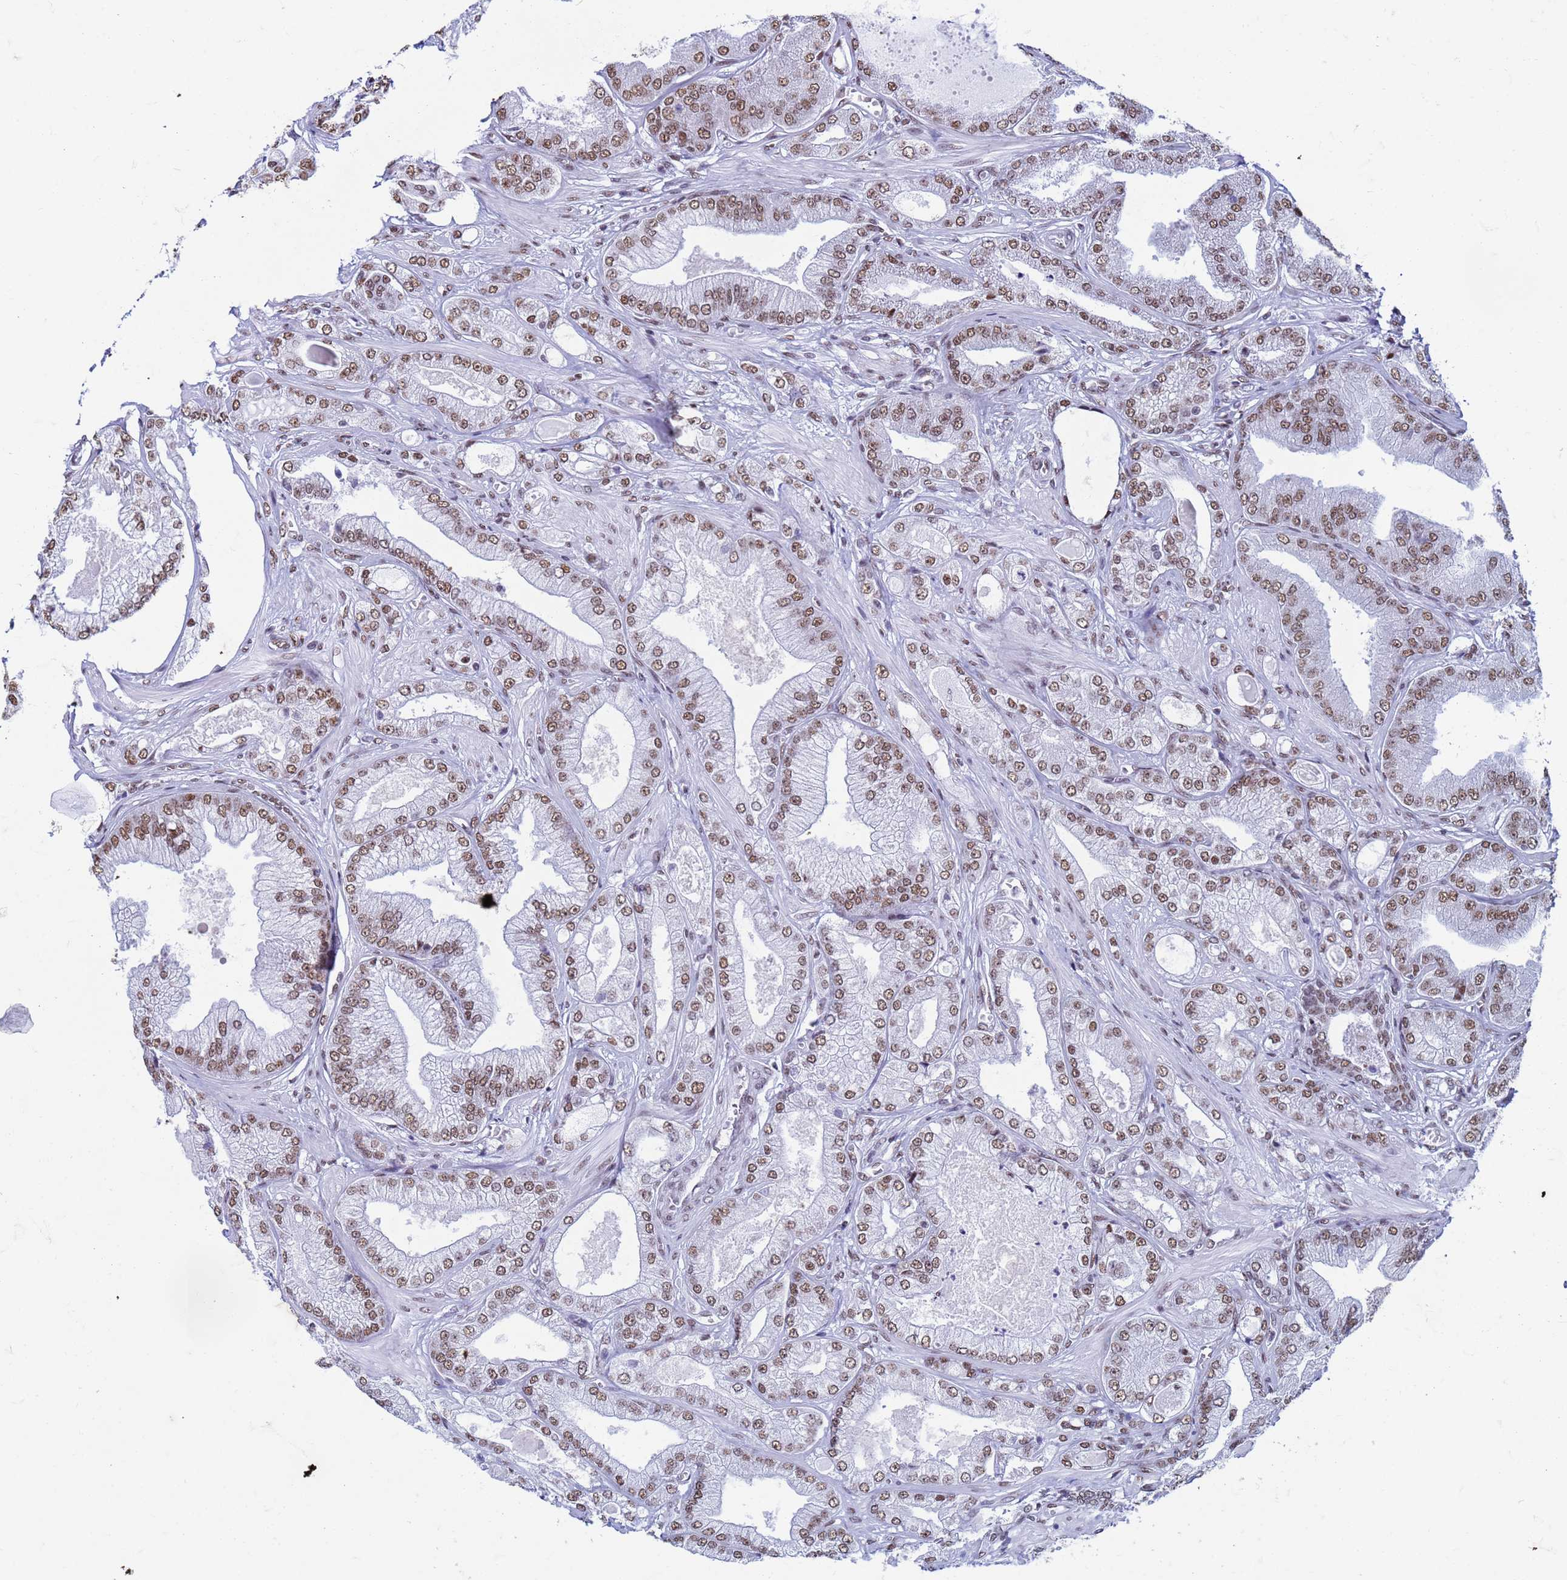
{"staining": {"intensity": "moderate", "quantity": ">75%", "location": "nuclear"}, "tissue": "prostate cancer", "cell_type": "Tumor cells", "image_type": "cancer", "snomed": [{"axis": "morphology", "description": "Adenocarcinoma, Low grade"}, {"axis": "topography", "description": "Prostate"}], "caption": "Moderate nuclear protein staining is appreciated in approximately >75% of tumor cells in prostate adenocarcinoma (low-grade).", "gene": "FAM170B", "patient": {"sex": "male", "age": 55}}